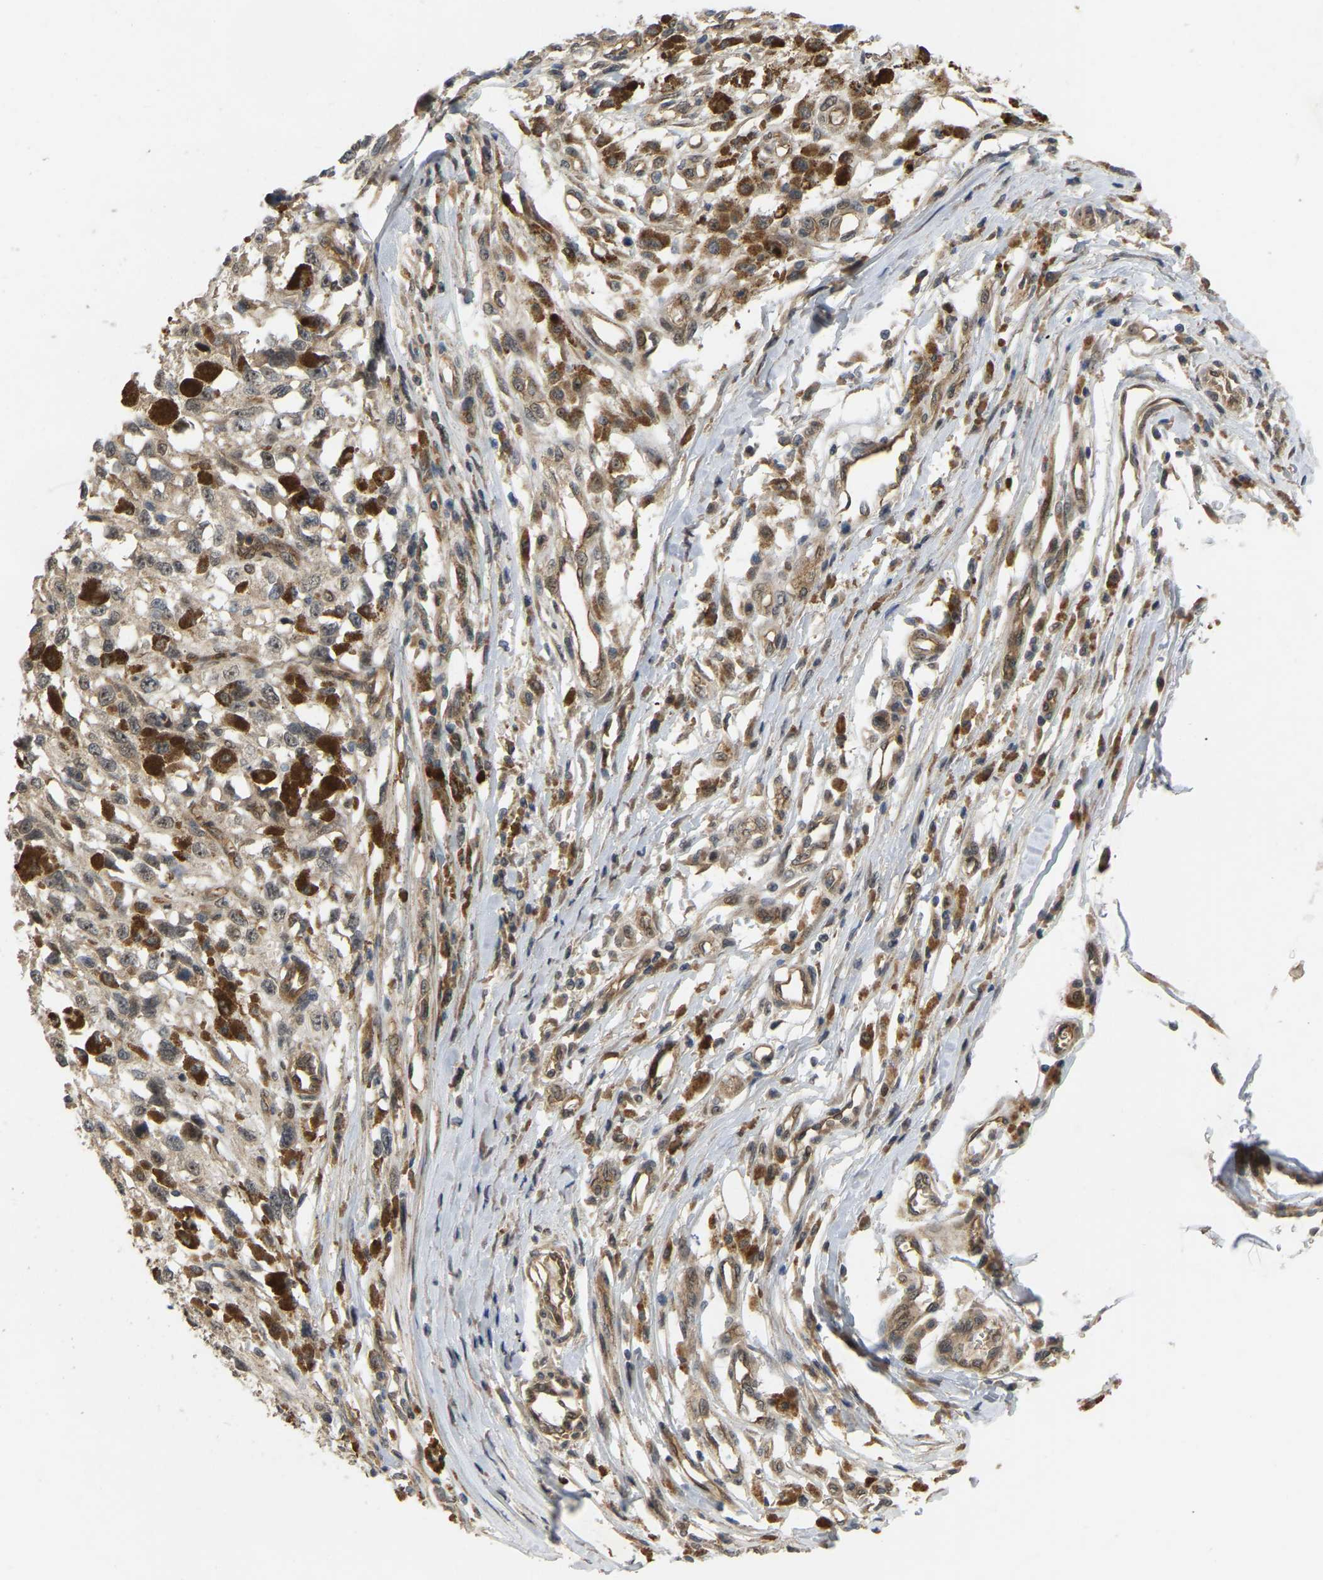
{"staining": {"intensity": "weak", "quantity": ">75%", "location": "cytoplasmic/membranous"}, "tissue": "melanoma", "cell_type": "Tumor cells", "image_type": "cancer", "snomed": [{"axis": "morphology", "description": "Malignant melanoma, Metastatic site"}, {"axis": "topography", "description": "Lymph node"}], "caption": "Immunohistochemical staining of melanoma shows low levels of weak cytoplasmic/membranous positivity in approximately >75% of tumor cells.", "gene": "LIMK2", "patient": {"sex": "male", "age": 59}}